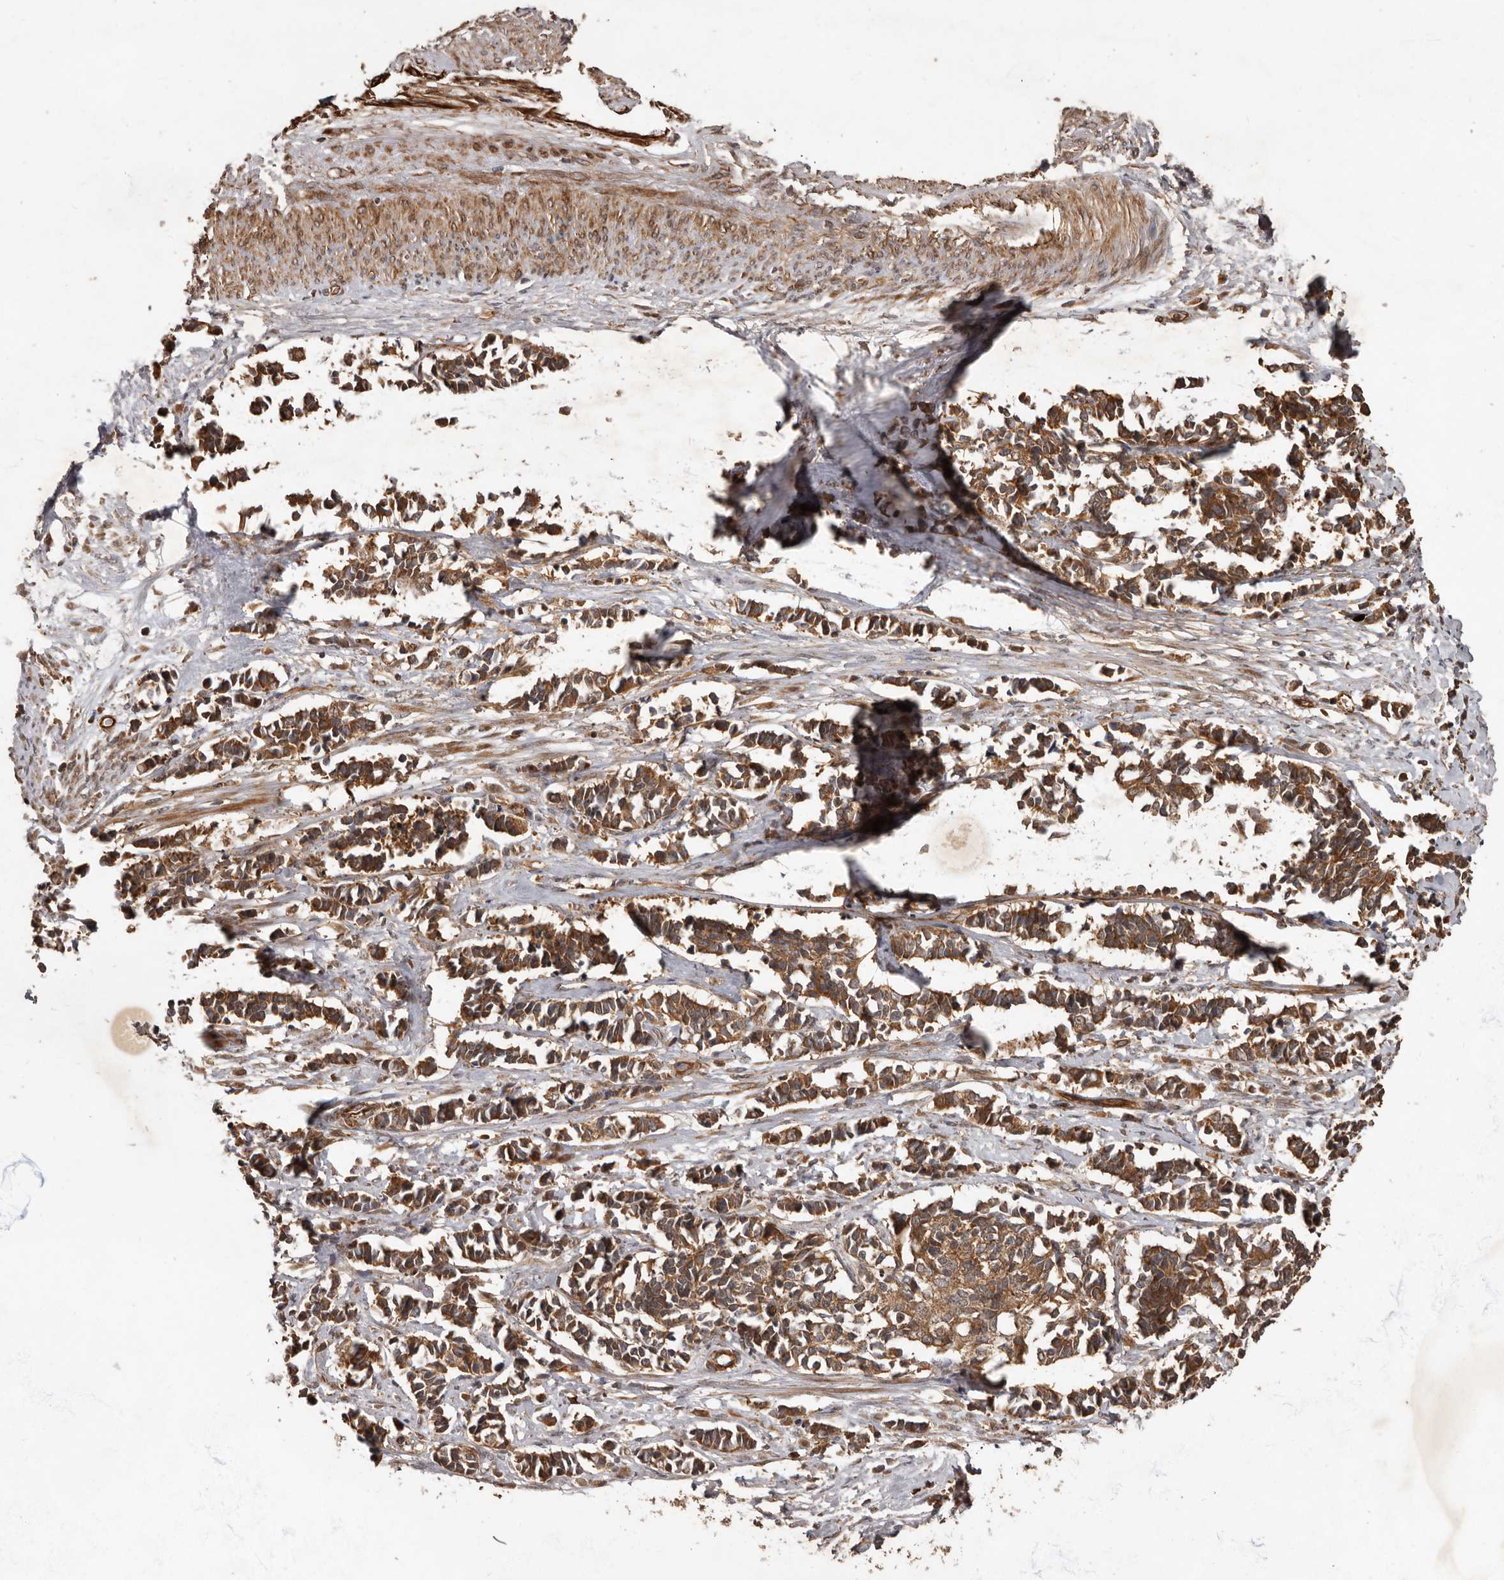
{"staining": {"intensity": "moderate", "quantity": ">75%", "location": "cytoplasmic/membranous"}, "tissue": "cervical cancer", "cell_type": "Tumor cells", "image_type": "cancer", "snomed": [{"axis": "morphology", "description": "Normal tissue, NOS"}, {"axis": "morphology", "description": "Squamous cell carcinoma, NOS"}, {"axis": "topography", "description": "Cervix"}], "caption": "Immunohistochemistry (IHC) histopathology image of cervical squamous cell carcinoma stained for a protein (brown), which demonstrates medium levels of moderate cytoplasmic/membranous staining in approximately >75% of tumor cells.", "gene": "STK36", "patient": {"sex": "female", "age": 35}}